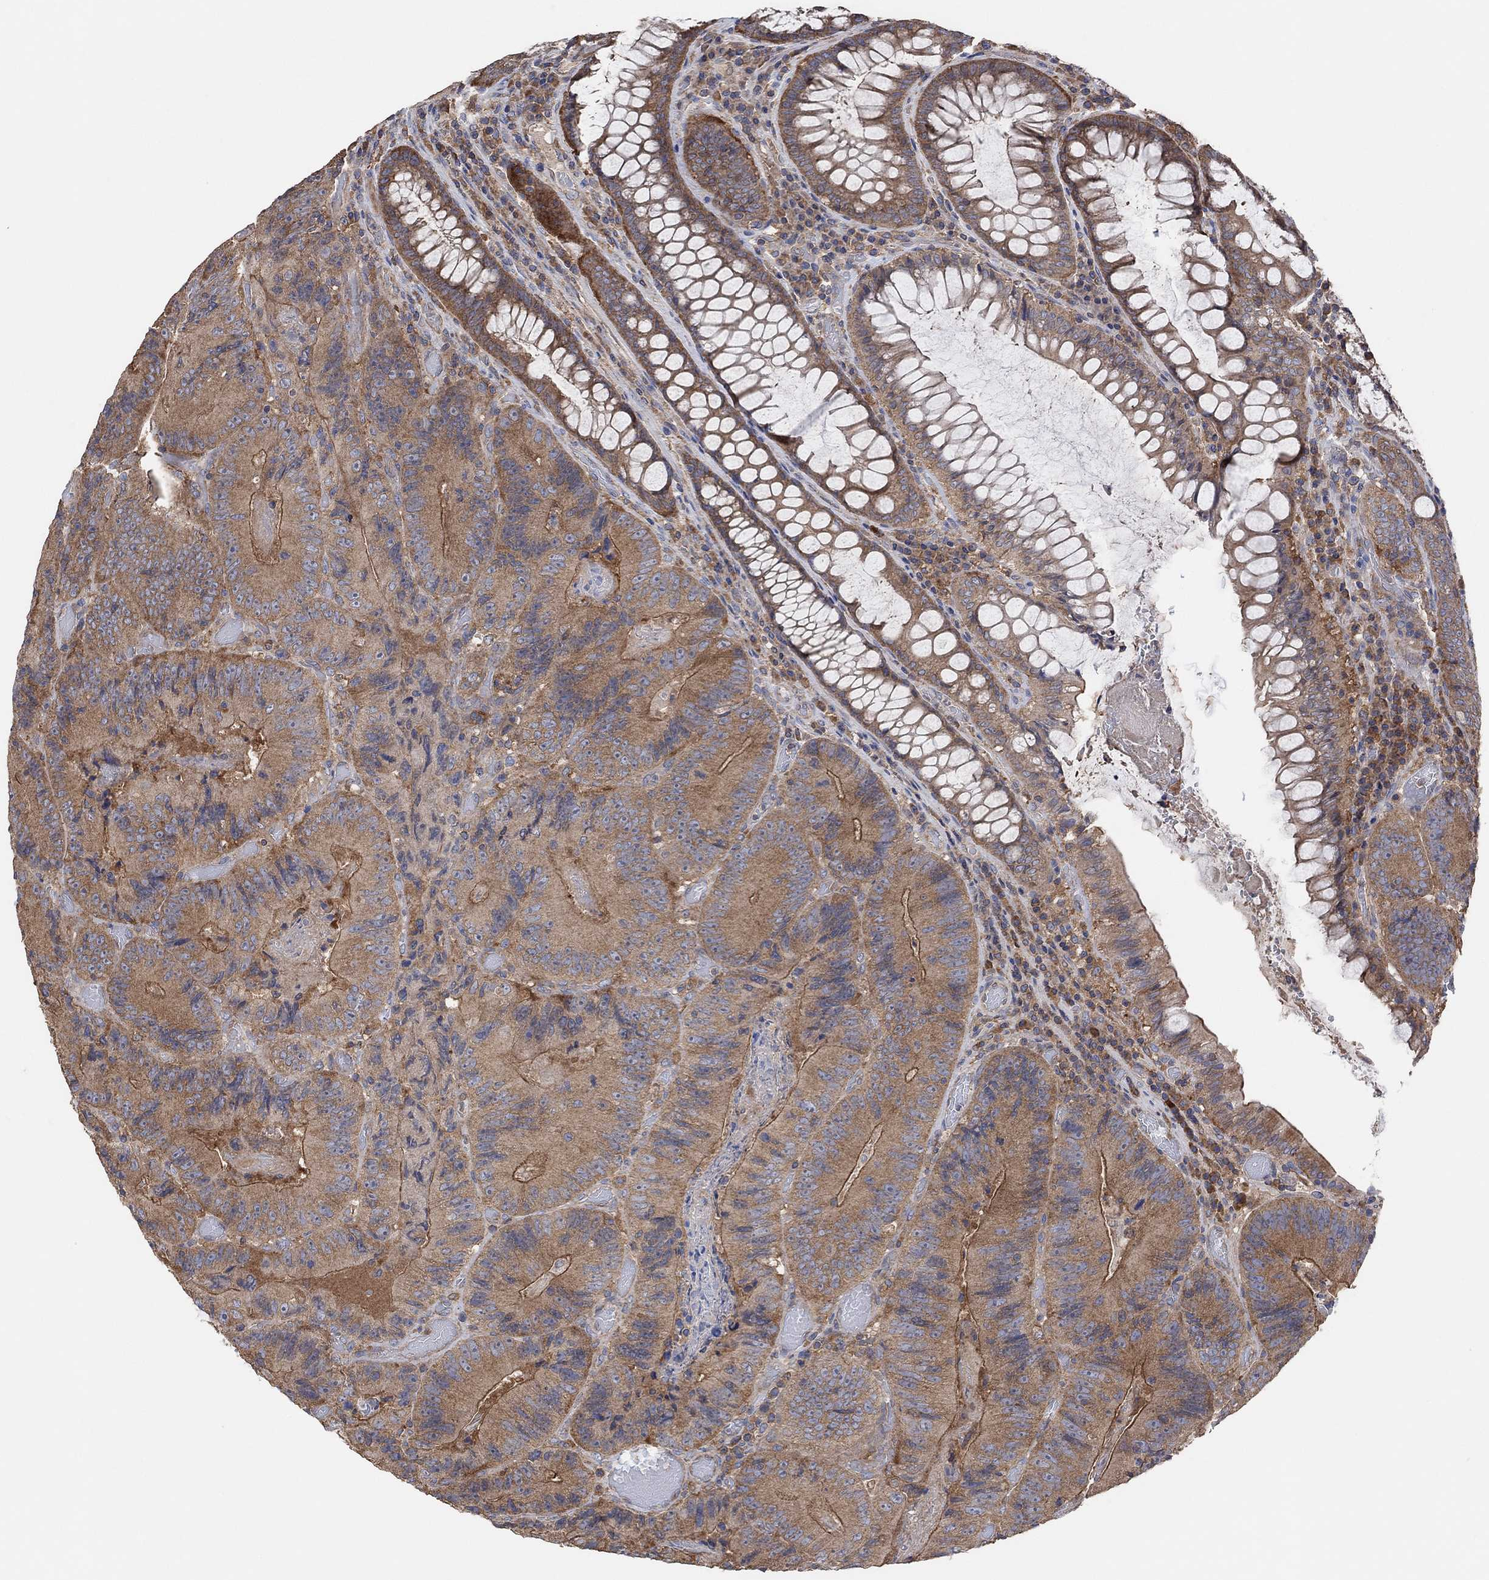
{"staining": {"intensity": "moderate", "quantity": ">75%", "location": "cytoplasmic/membranous"}, "tissue": "colorectal cancer", "cell_type": "Tumor cells", "image_type": "cancer", "snomed": [{"axis": "morphology", "description": "Adenocarcinoma, NOS"}, {"axis": "topography", "description": "Colon"}], "caption": "Moderate cytoplasmic/membranous expression is seen in about >75% of tumor cells in colorectal cancer.", "gene": "BLOC1S3", "patient": {"sex": "female", "age": 86}}